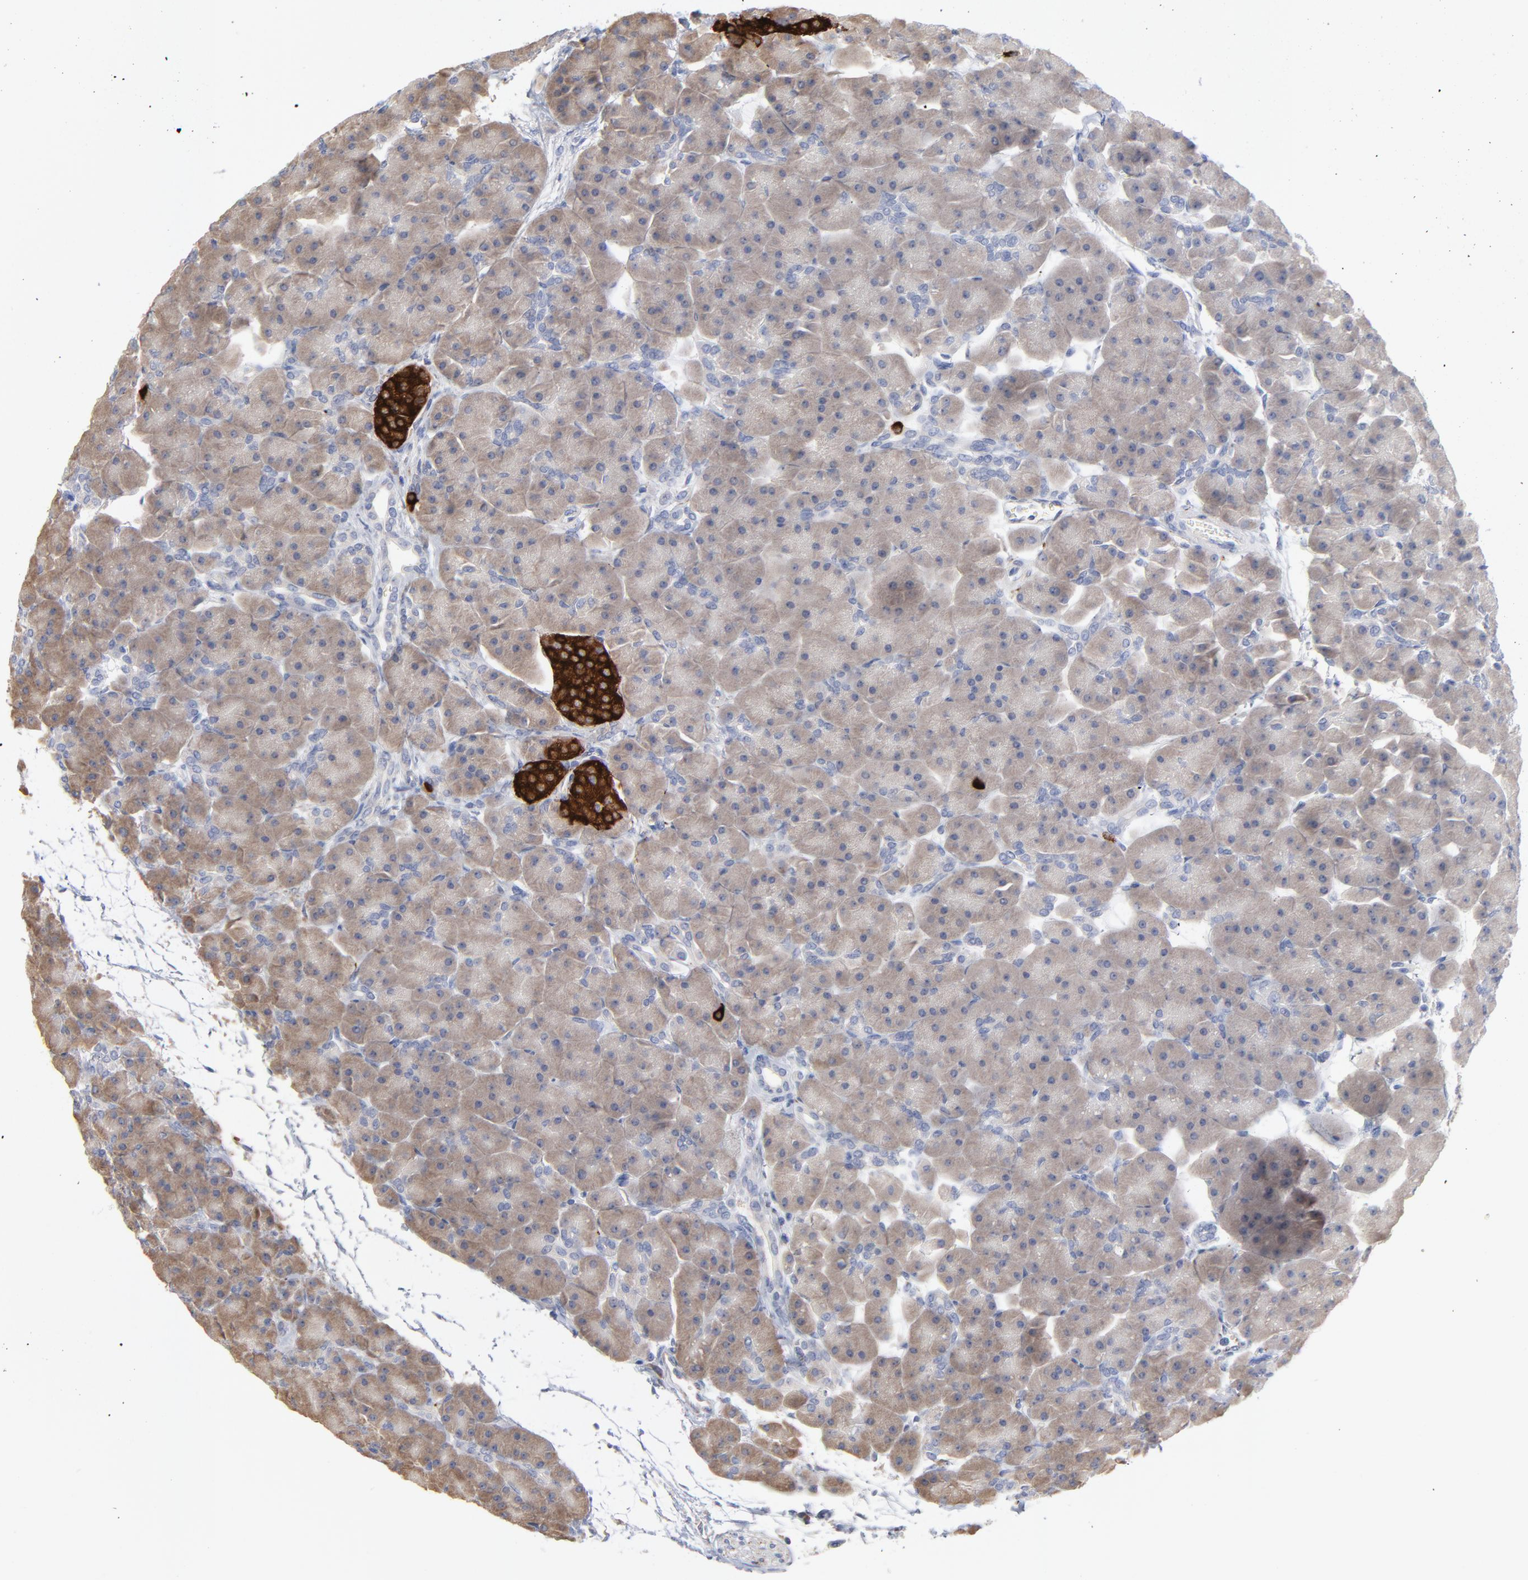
{"staining": {"intensity": "weak", "quantity": "25%-75%", "location": "cytoplasmic/membranous"}, "tissue": "pancreas", "cell_type": "Exocrine glandular cells", "image_type": "normal", "snomed": [{"axis": "morphology", "description": "Normal tissue, NOS"}, {"axis": "topography", "description": "Pancreas"}], "caption": "IHC (DAB (3,3'-diaminobenzidine)) staining of normal pancreas demonstrates weak cytoplasmic/membranous protein staining in approximately 25%-75% of exocrine glandular cells. Nuclei are stained in blue.", "gene": "CPE", "patient": {"sex": "male", "age": 66}}